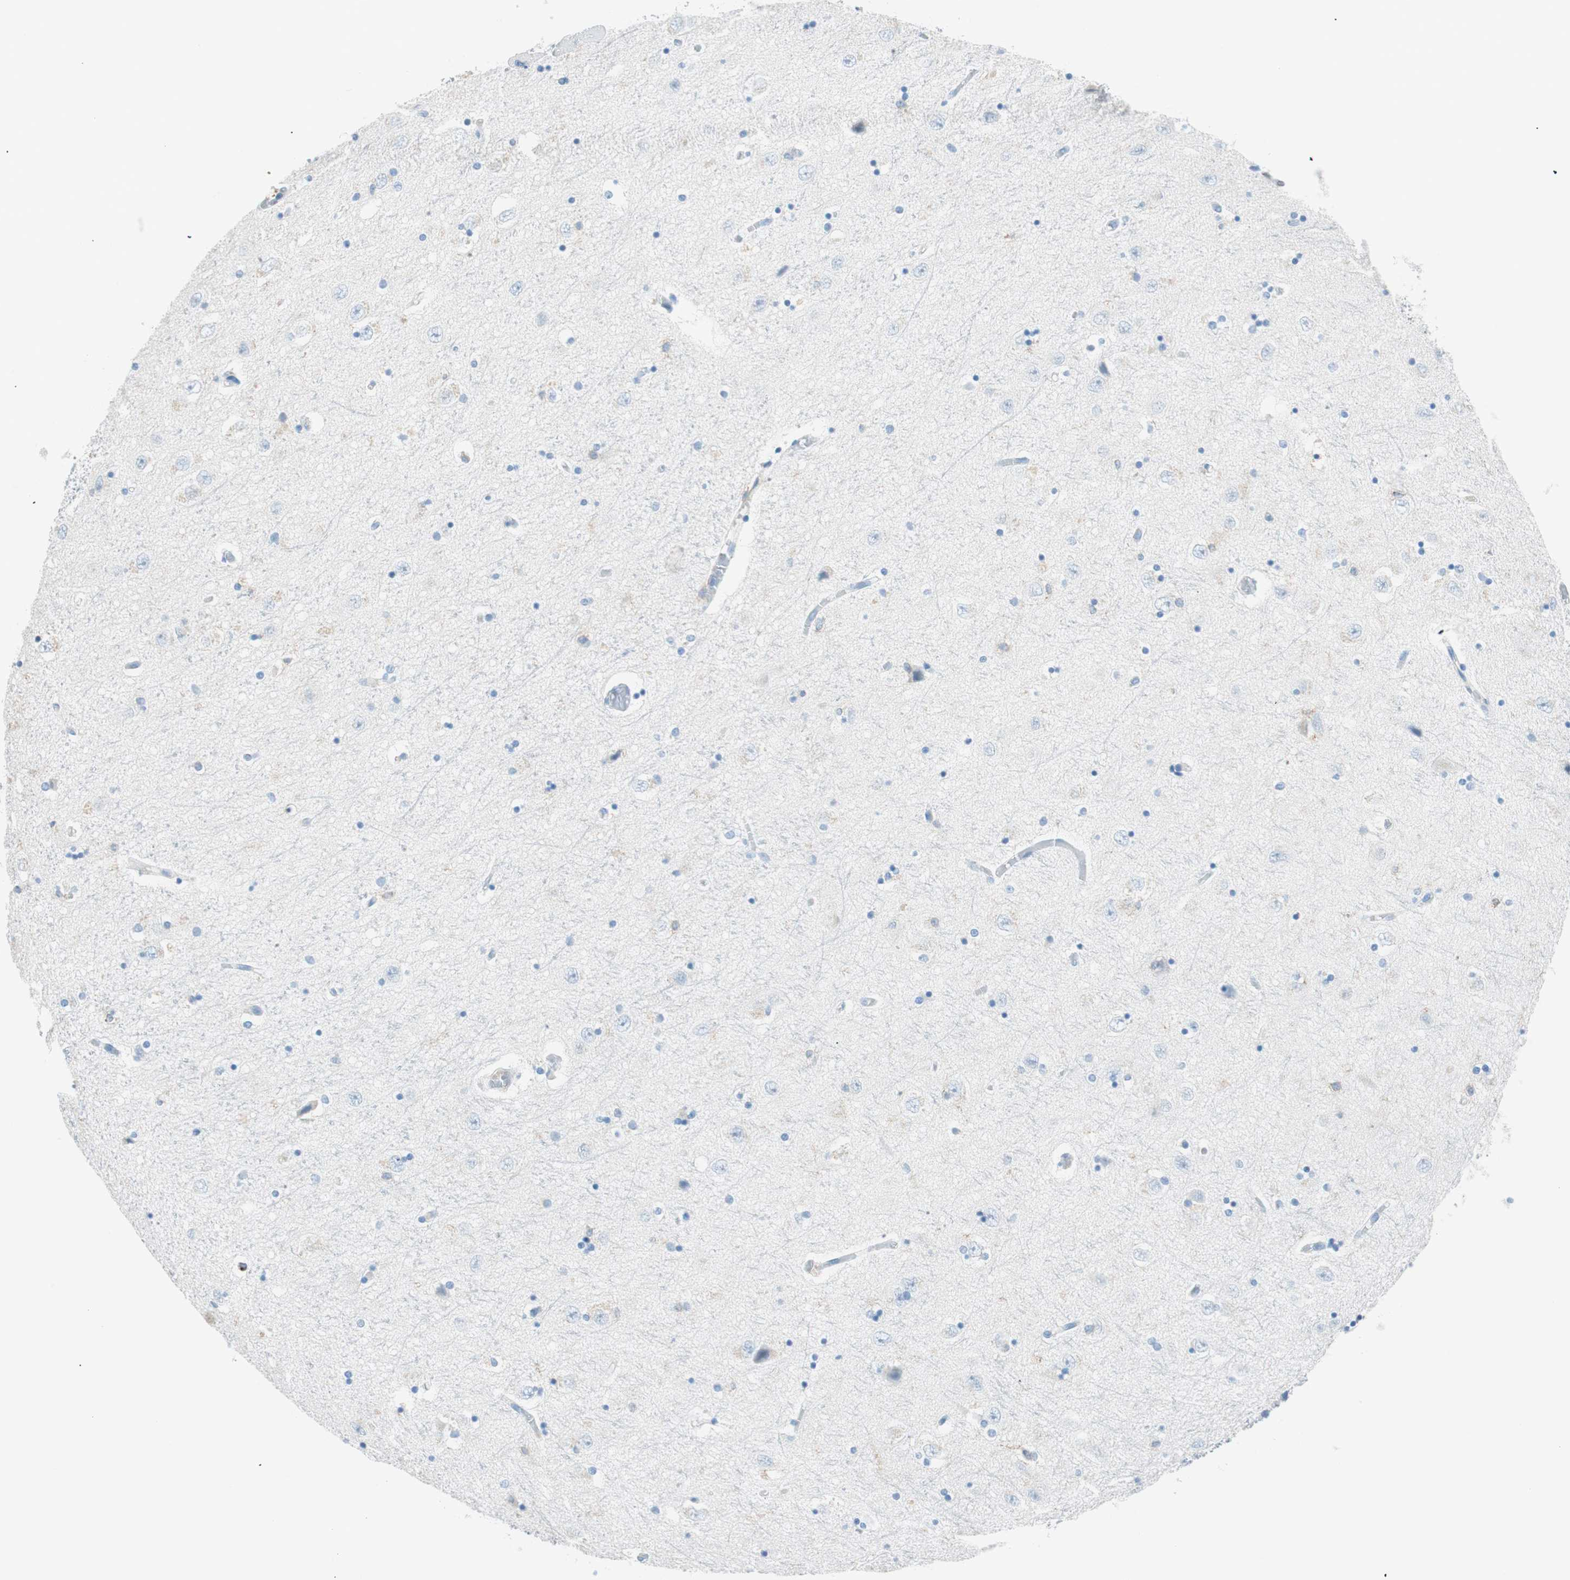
{"staining": {"intensity": "negative", "quantity": "none", "location": "none"}, "tissue": "hippocampus", "cell_type": "Glial cells", "image_type": "normal", "snomed": [{"axis": "morphology", "description": "Normal tissue, NOS"}, {"axis": "topography", "description": "Hippocampus"}], "caption": "Photomicrograph shows no protein staining in glial cells of benign hippocampus.", "gene": "TNFRSF13C", "patient": {"sex": "female", "age": 54}}